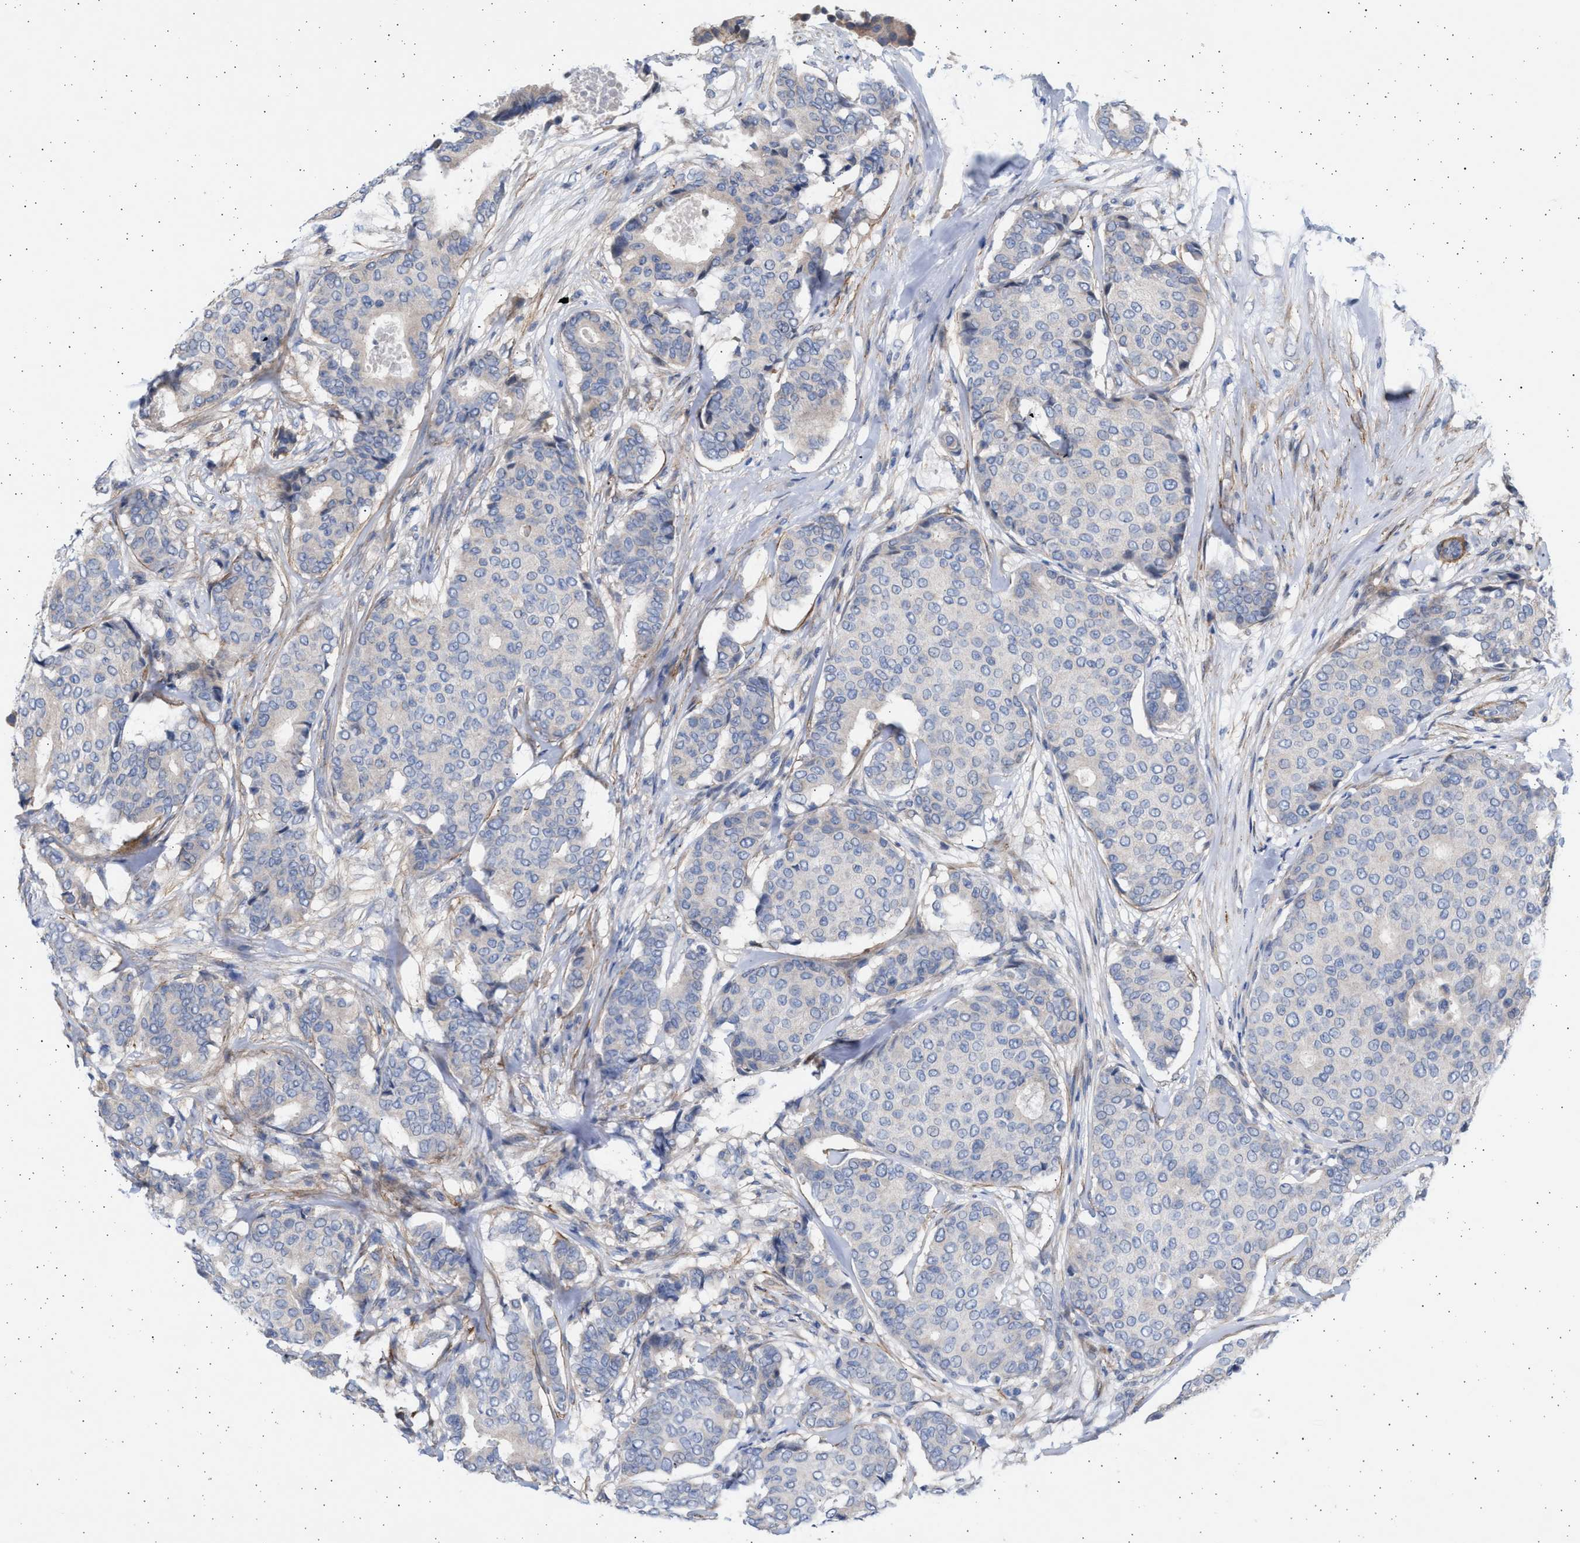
{"staining": {"intensity": "negative", "quantity": "none", "location": "none"}, "tissue": "breast cancer", "cell_type": "Tumor cells", "image_type": "cancer", "snomed": [{"axis": "morphology", "description": "Duct carcinoma"}, {"axis": "topography", "description": "Breast"}], "caption": "Immunohistochemistry (IHC) micrograph of breast cancer stained for a protein (brown), which reveals no expression in tumor cells.", "gene": "NBR1", "patient": {"sex": "female", "age": 75}}